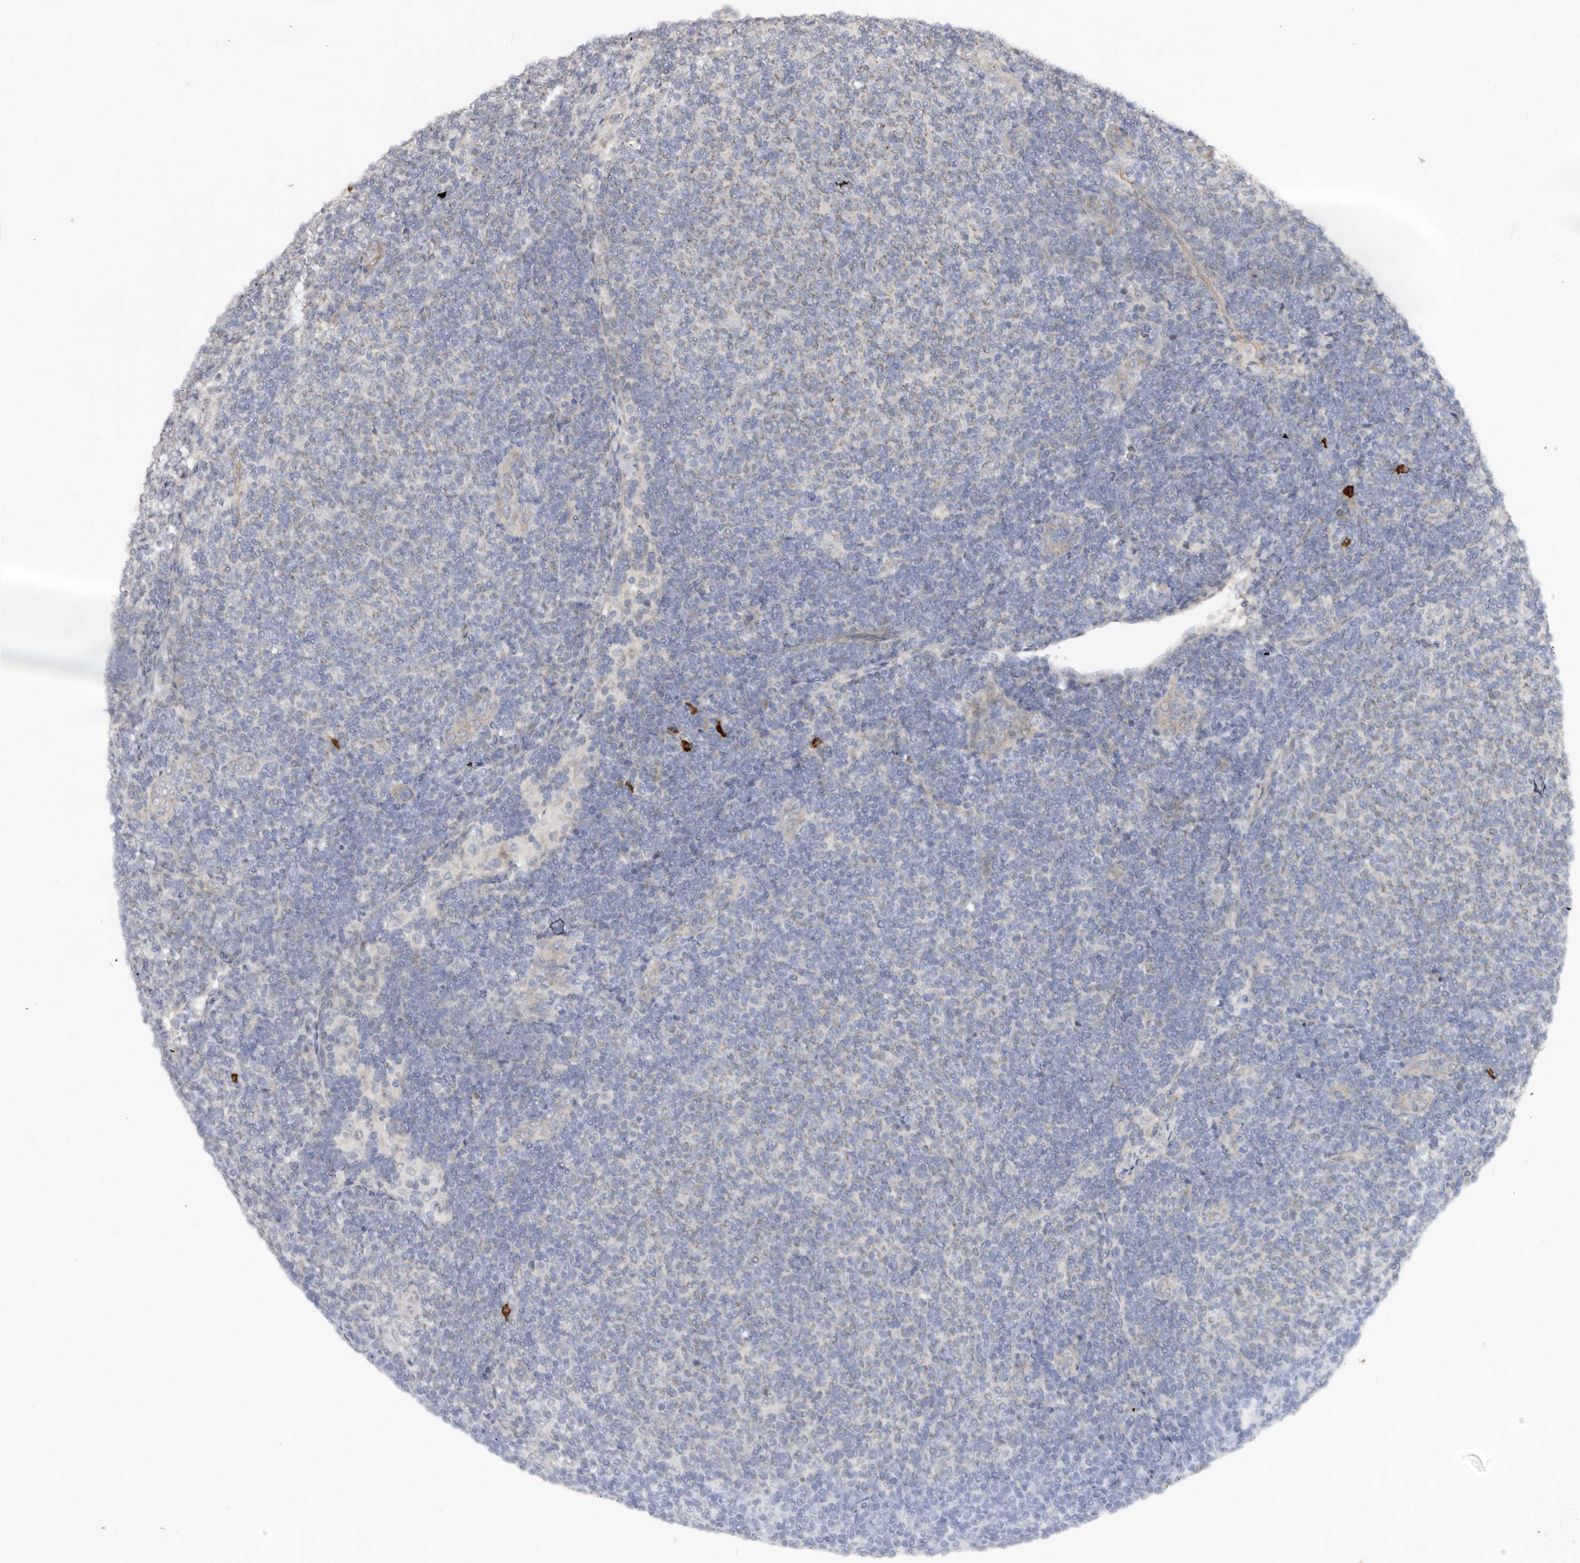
{"staining": {"intensity": "negative", "quantity": "none", "location": "none"}, "tissue": "lymphoma", "cell_type": "Tumor cells", "image_type": "cancer", "snomed": [{"axis": "morphology", "description": "Malignant lymphoma, non-Hodgkin's type, Low grade"}, {"axis": "topography", "description": "Lymph node"}], "caption": "Immunohistochemistry (IHC) micrograph of neoplastic tissue: lymphoma stained with DAB (3,3'-diaminobenzidine) reveals no significant protein expression in tumor cells.", "gene": "SPTA1", "patient": {"sex": "male", "age": 66}}